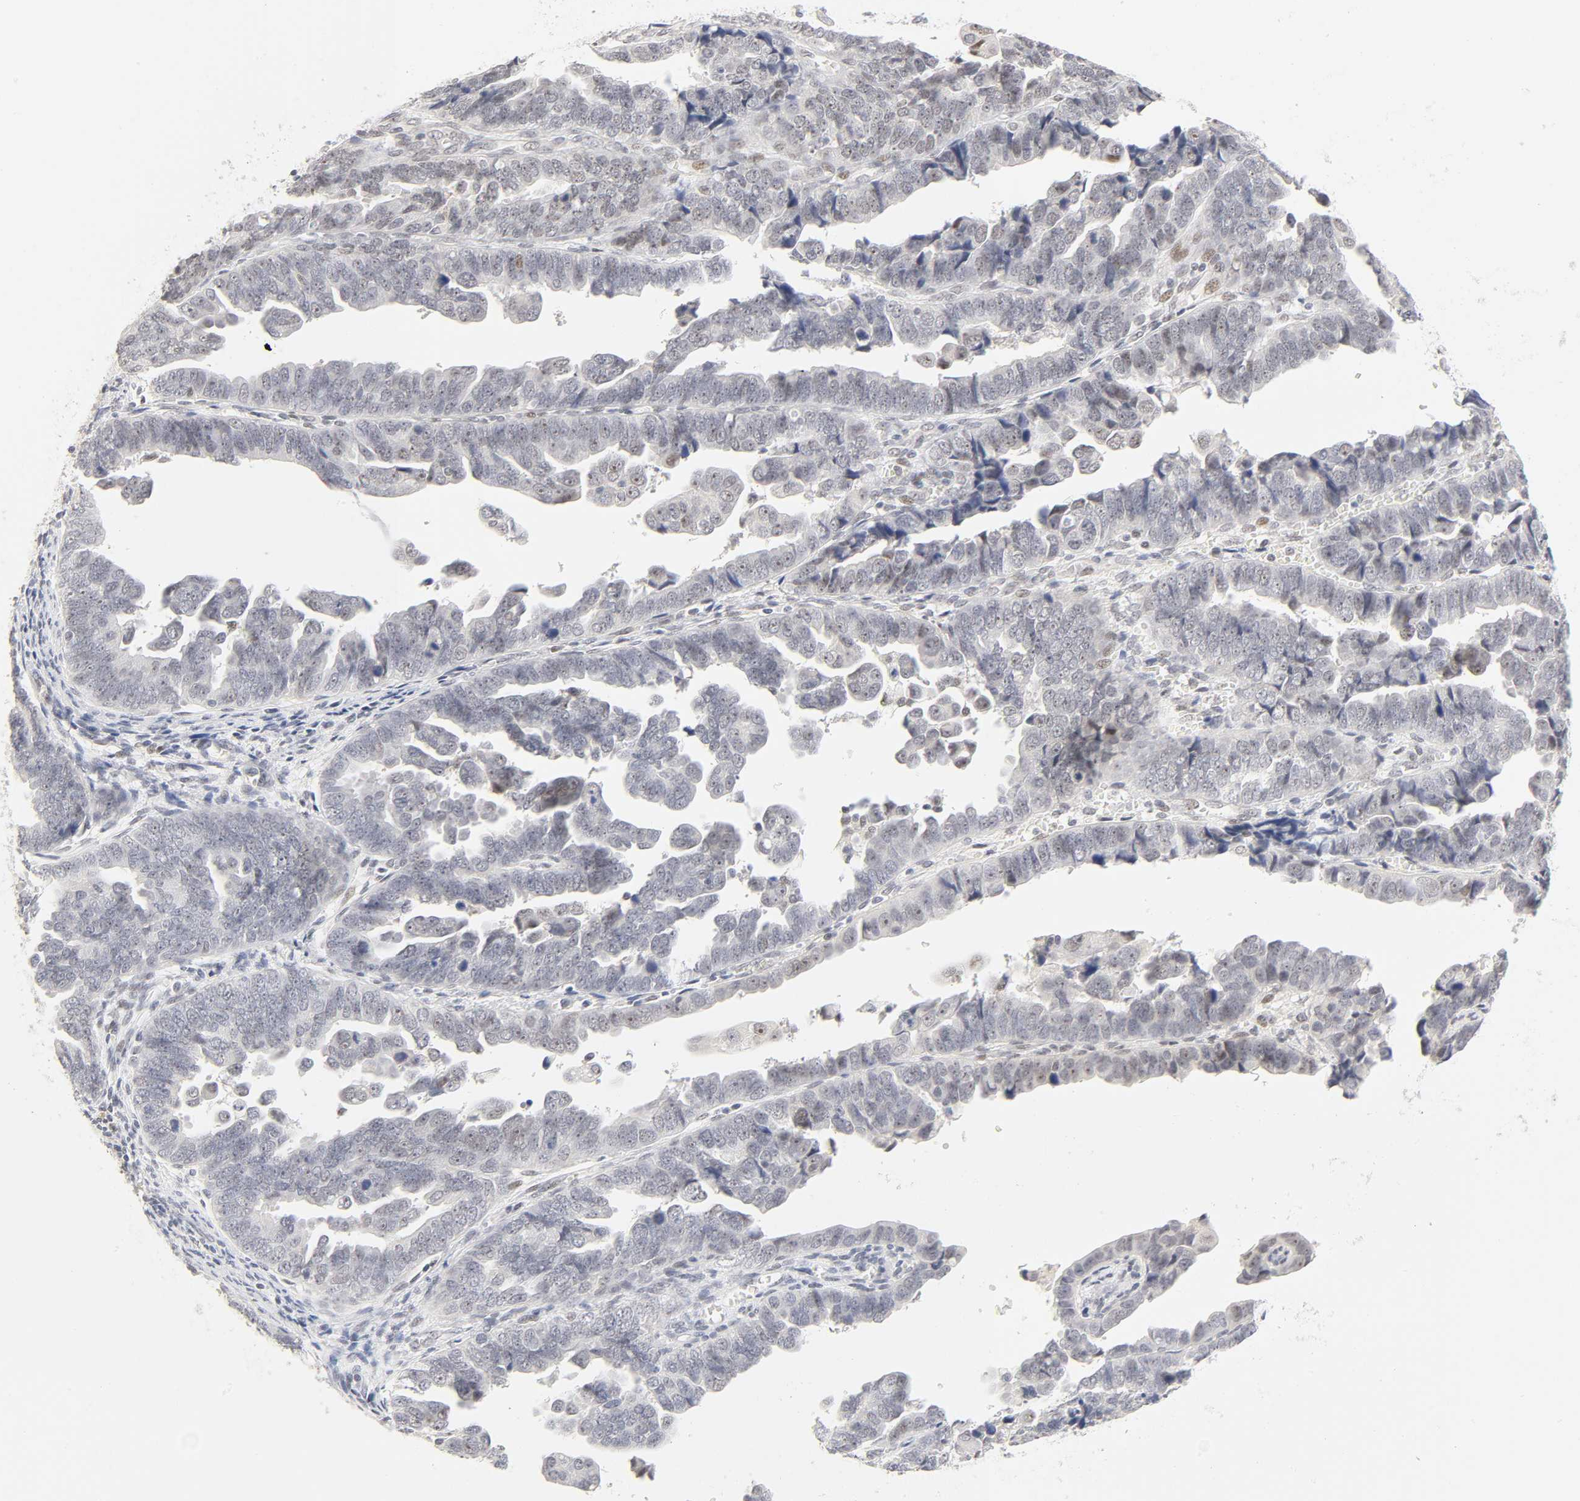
{"staining": {"intensity": "weak", "quantity": "<25%", "location": "nuclear"}, "tissue": "endometrial cancer", "cell_type": "Tumor cells", "image_type": "cancer", "snomed": [{"axis": "morphology", "description": "Adenocarcinoma, NOS"}, {"axis": "topography", "description": "Endometrium"}], "caption": "Immunohistochemical staining of human adenocarcinoma (endometrial) exhibits no significant staining in tumor cells.", "gene": "MNAT1", "patient": {"sex": "female", "age": 75}}